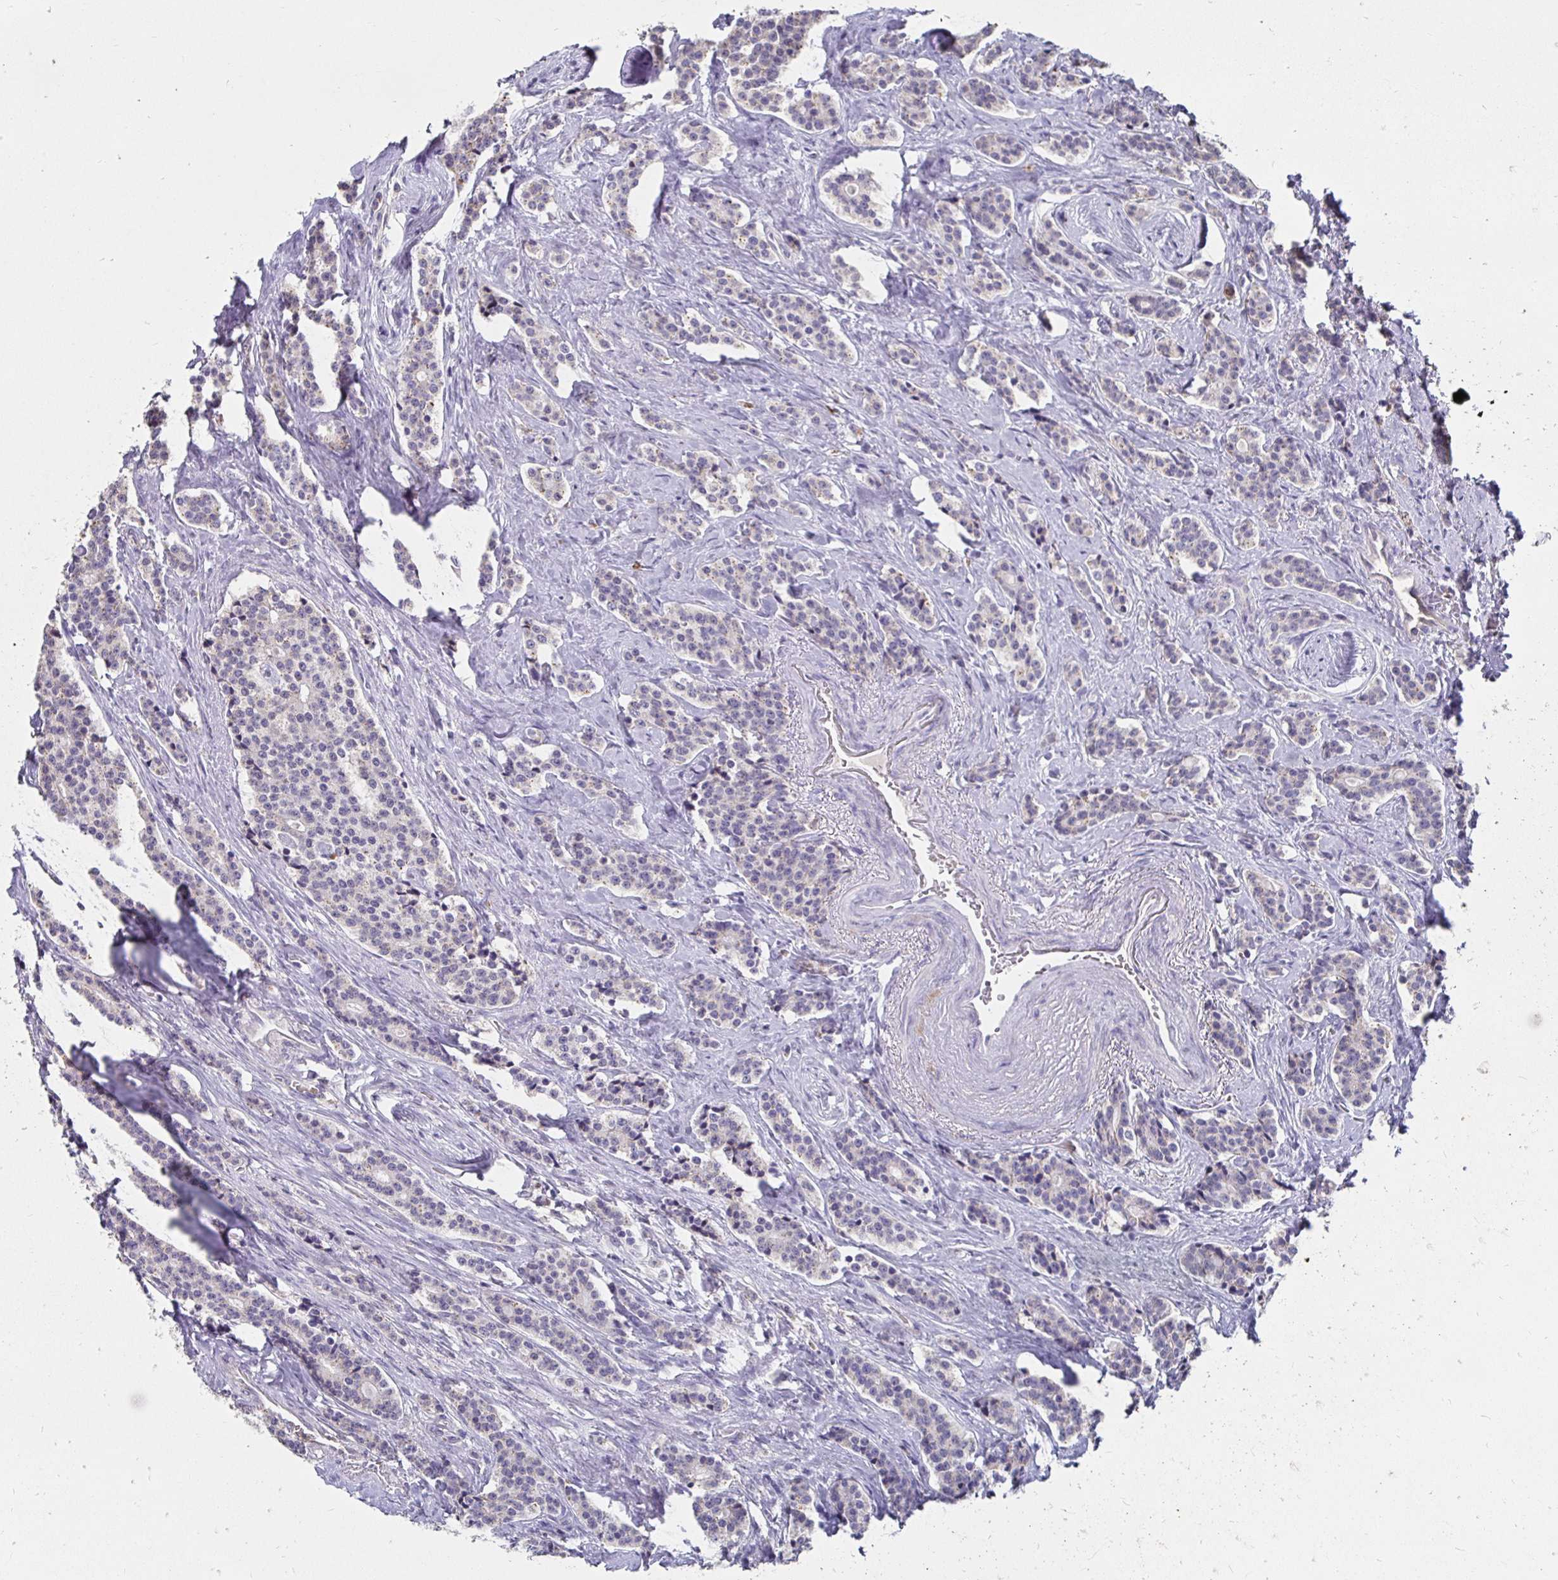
{"staining": {"intensity": "negative", "quantity": "none", "location": "none"}, "tissue": "carcinoid", "cell_type": "Tumor cells", "image_type": "cancer", "snomed": [{"axis": "morphology", "description": "Carcinoid, malignant, NOS"}, {"axis": "topography", "description": "Small intestine"}], "caption": "Carcinoid stained for a protein using immunohistochemistry (IHC) shows no positivity tumor cells.", "gene": "GK2", "patient": {"sex": "female", "age": 73}}